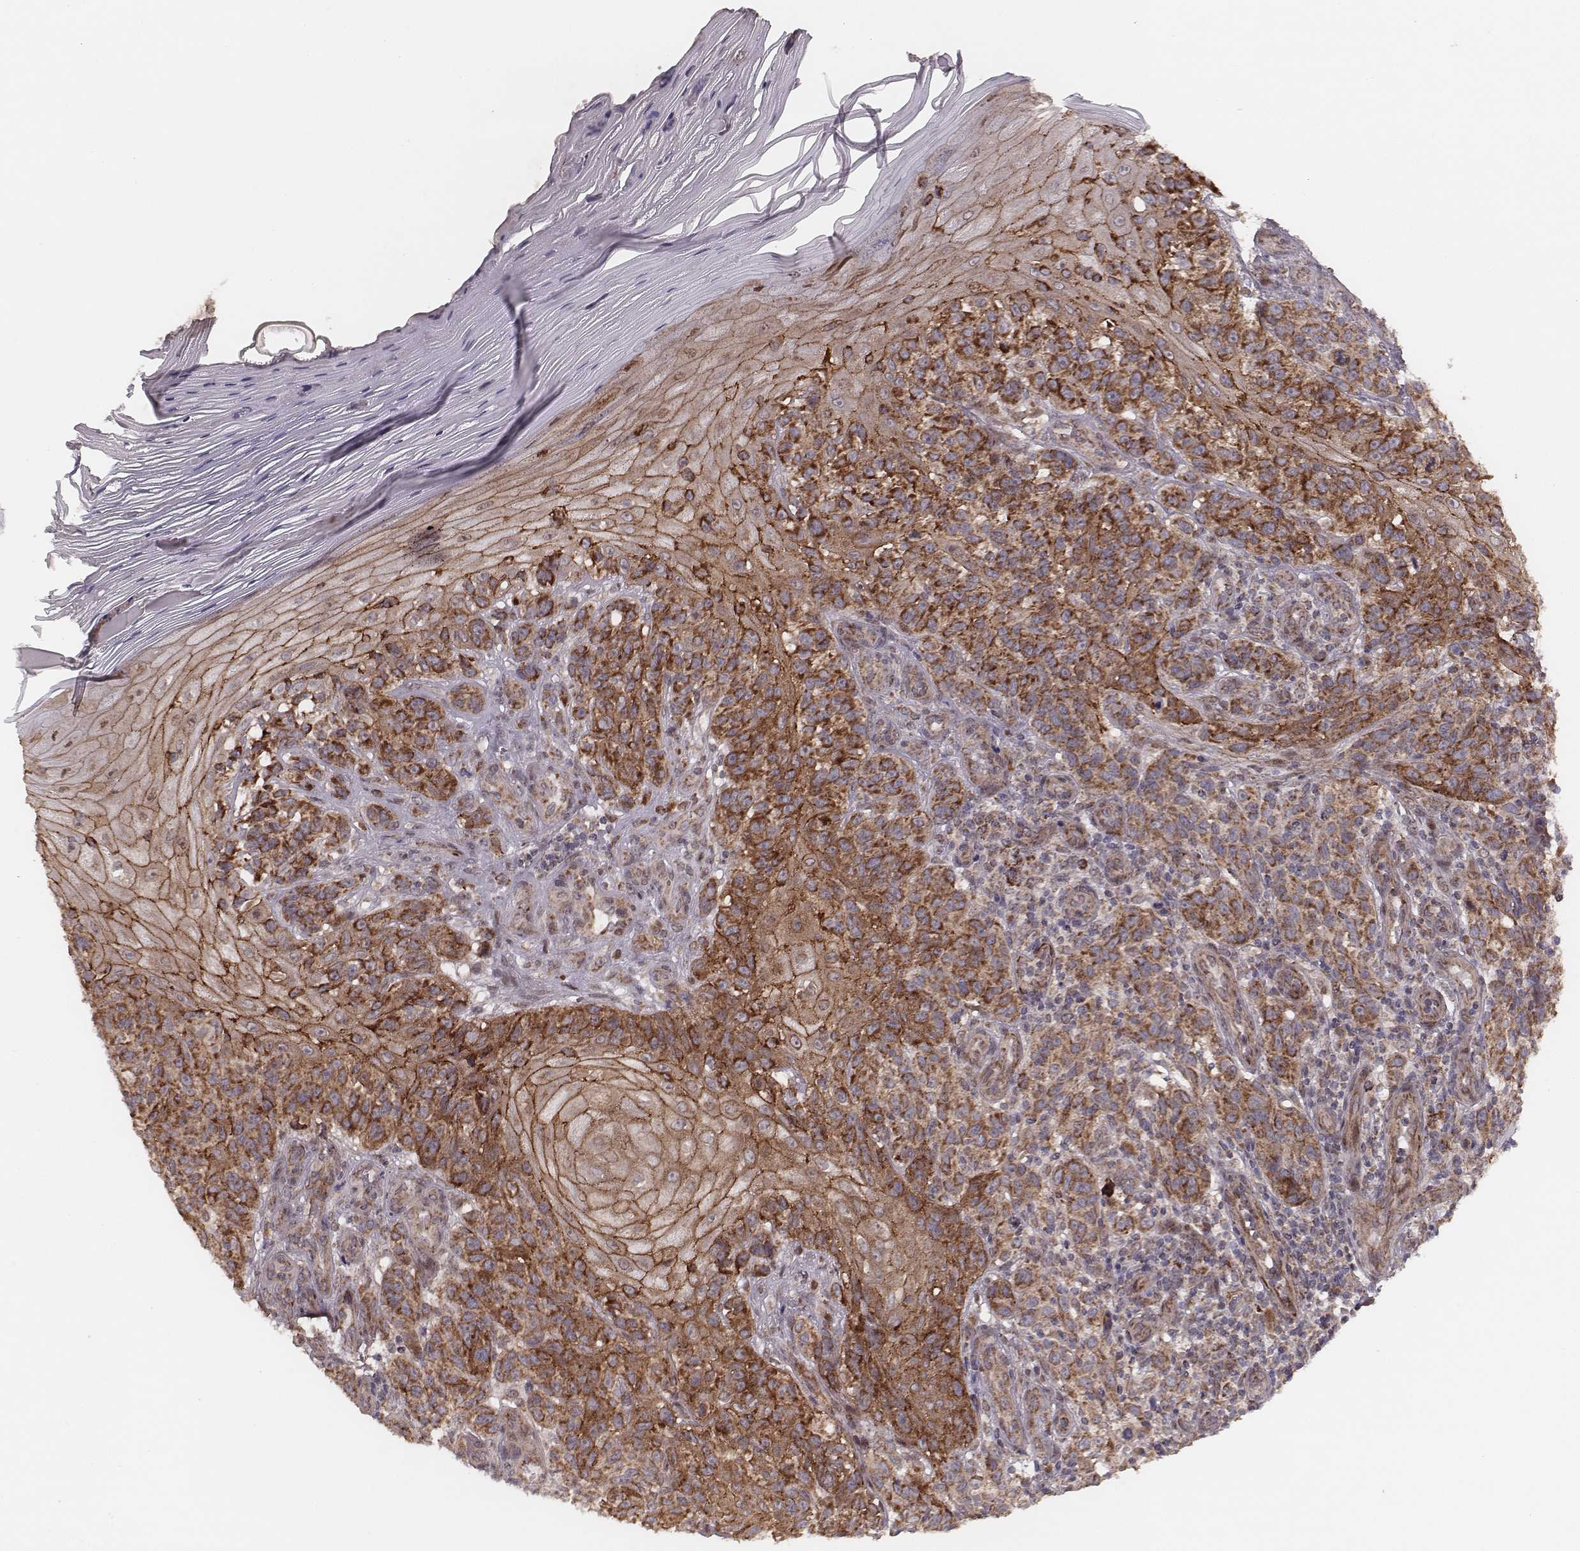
{"staining": {"intensity": "moderate", "quantity": ">75%", "location": "cytoplasmic/membranous"}, "tissue": "melanoma", "cell_type": "Tumor cells", "image_type": "cancer", "snomed": [{"axis": "morphology", "description": "Malignant melanoma, NOS"}, {"axis": "topography", "description": "Skin"}], "caption": "Immunohistochemical staining of melanoma exhibits moderate cytoplasmic/membranous protein staining in approximately >75% of tumor cells. Nuclei are stained in blue.", "gene": "NDUFA7", "patient": {"sex": "female", "age": 53}}